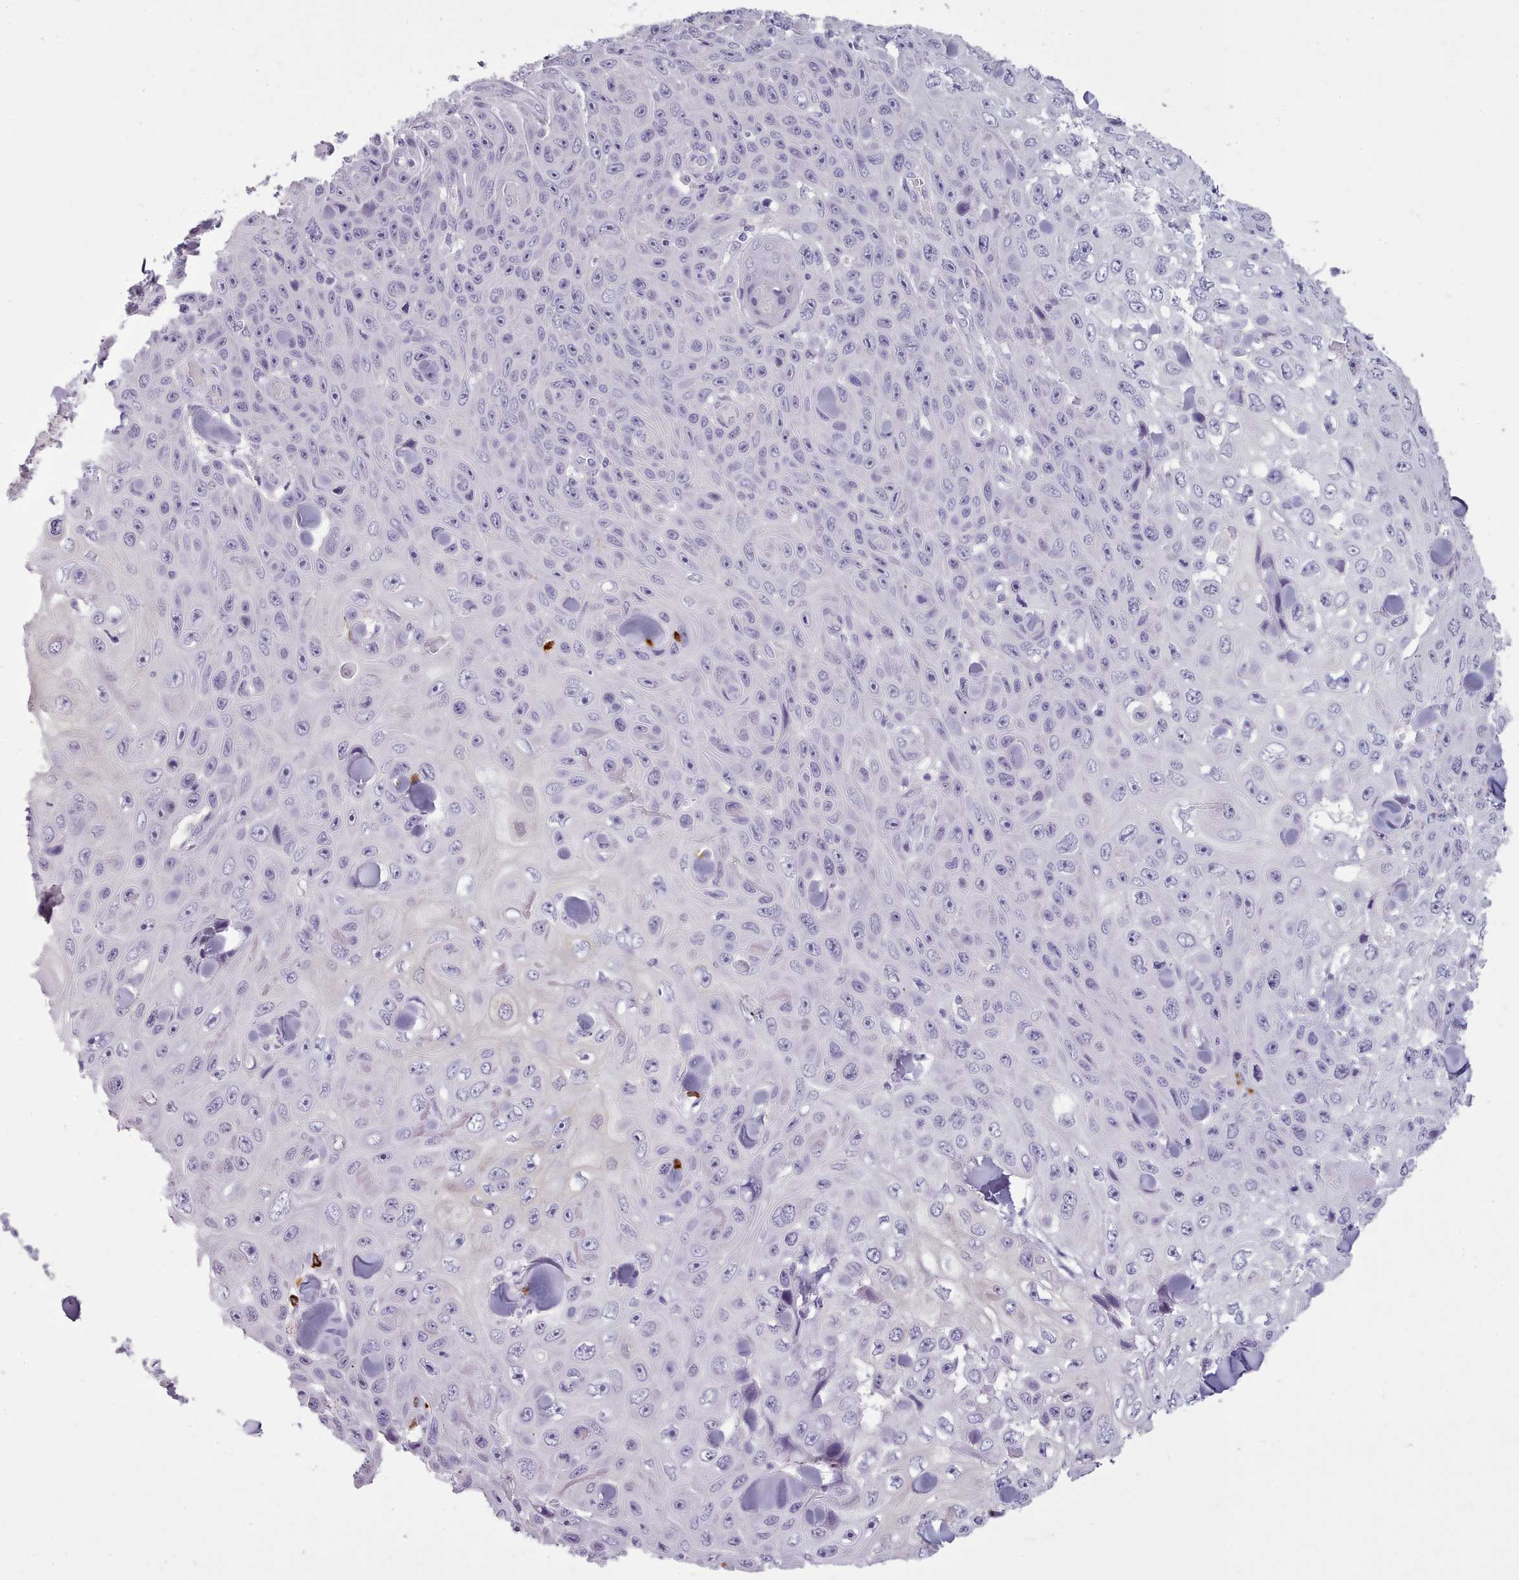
{"staining": {"intensity": "negative", "quantity": "none", "location": "none"}, "tissue": "skin cancer", "cell_type": "Tumor cells", "image_type": "cancer", "snomed": [{"axis": "morphology", "description": "Squamous cell carcinoma, NOS"}, {"axis": "topography", "description": "Skin"}], "caption": "Protein analysis of skin cancer demonstrates no significant staining in tumor cells. (DAB (3,3'-diaminobenzidine) immunohistochemistry with hematoxylin counter stain).", "gene": "NDST2", "patient": {"sex": "male", "age": 82}}